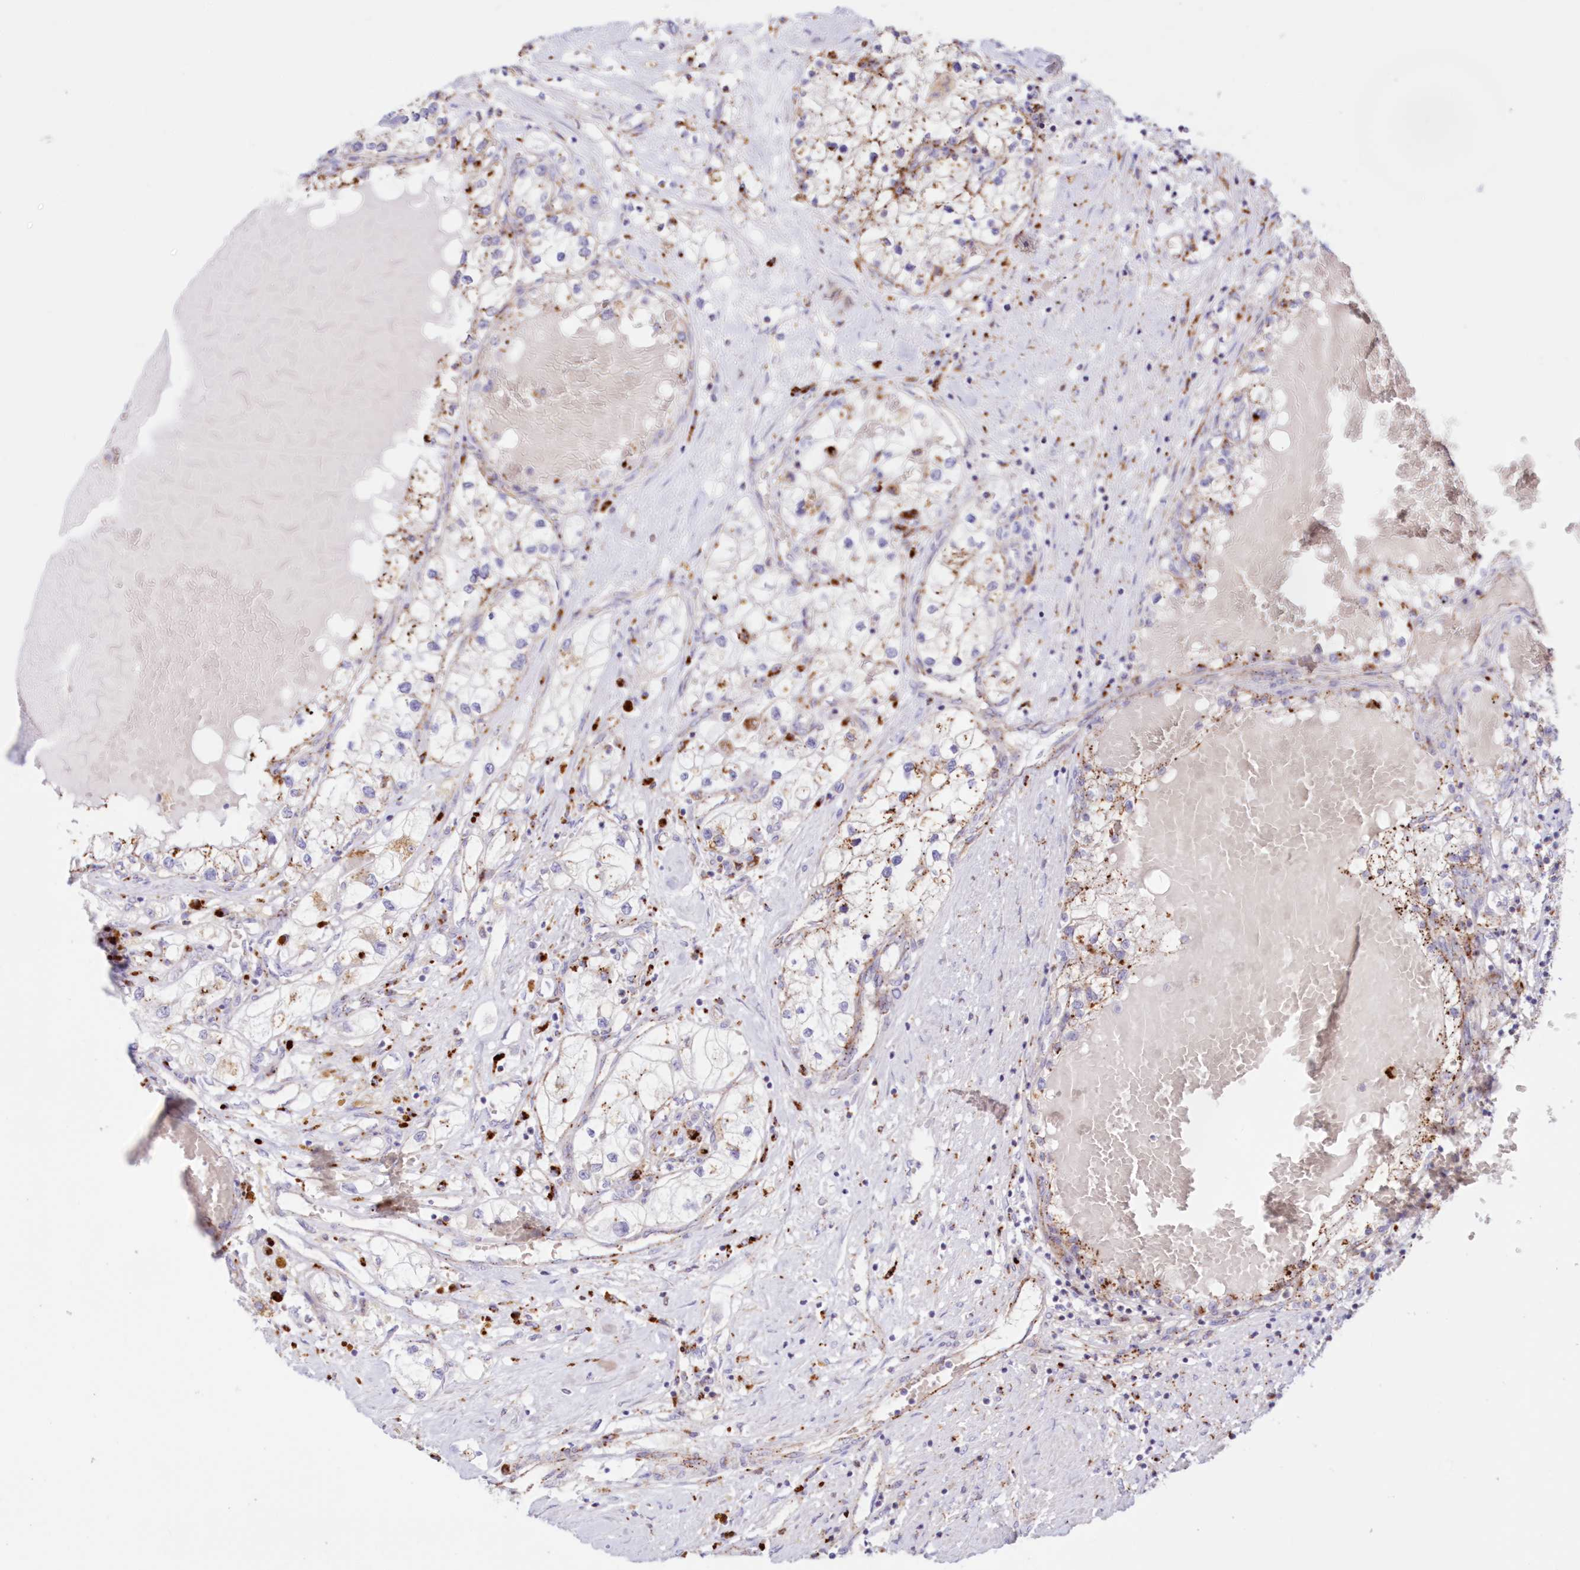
{"staining": {"intensity": "moderate", "quantity": "<25%", "location": "cytoplasmic/membranous"}, "tissue": "renal cancer", "cell_type": "Tumor cells", "image_type": "cancer", "snomed": [{"axis": "morphology", "description": "Normal tissue, NOS"}, {"axis": "morphology", "description": "Adenocarcinoma, NOS"}, {"axis": "topography", "description": "Kidney"}], "caption": "The micrograph shows staining of renal cancer (adenocarcinoma), revealing moderate cytoplasmic/membranous protein staining (brown color) within tumor cells.", "gene": "TPP1", "patient": {"sex": "male", "age": 68}}